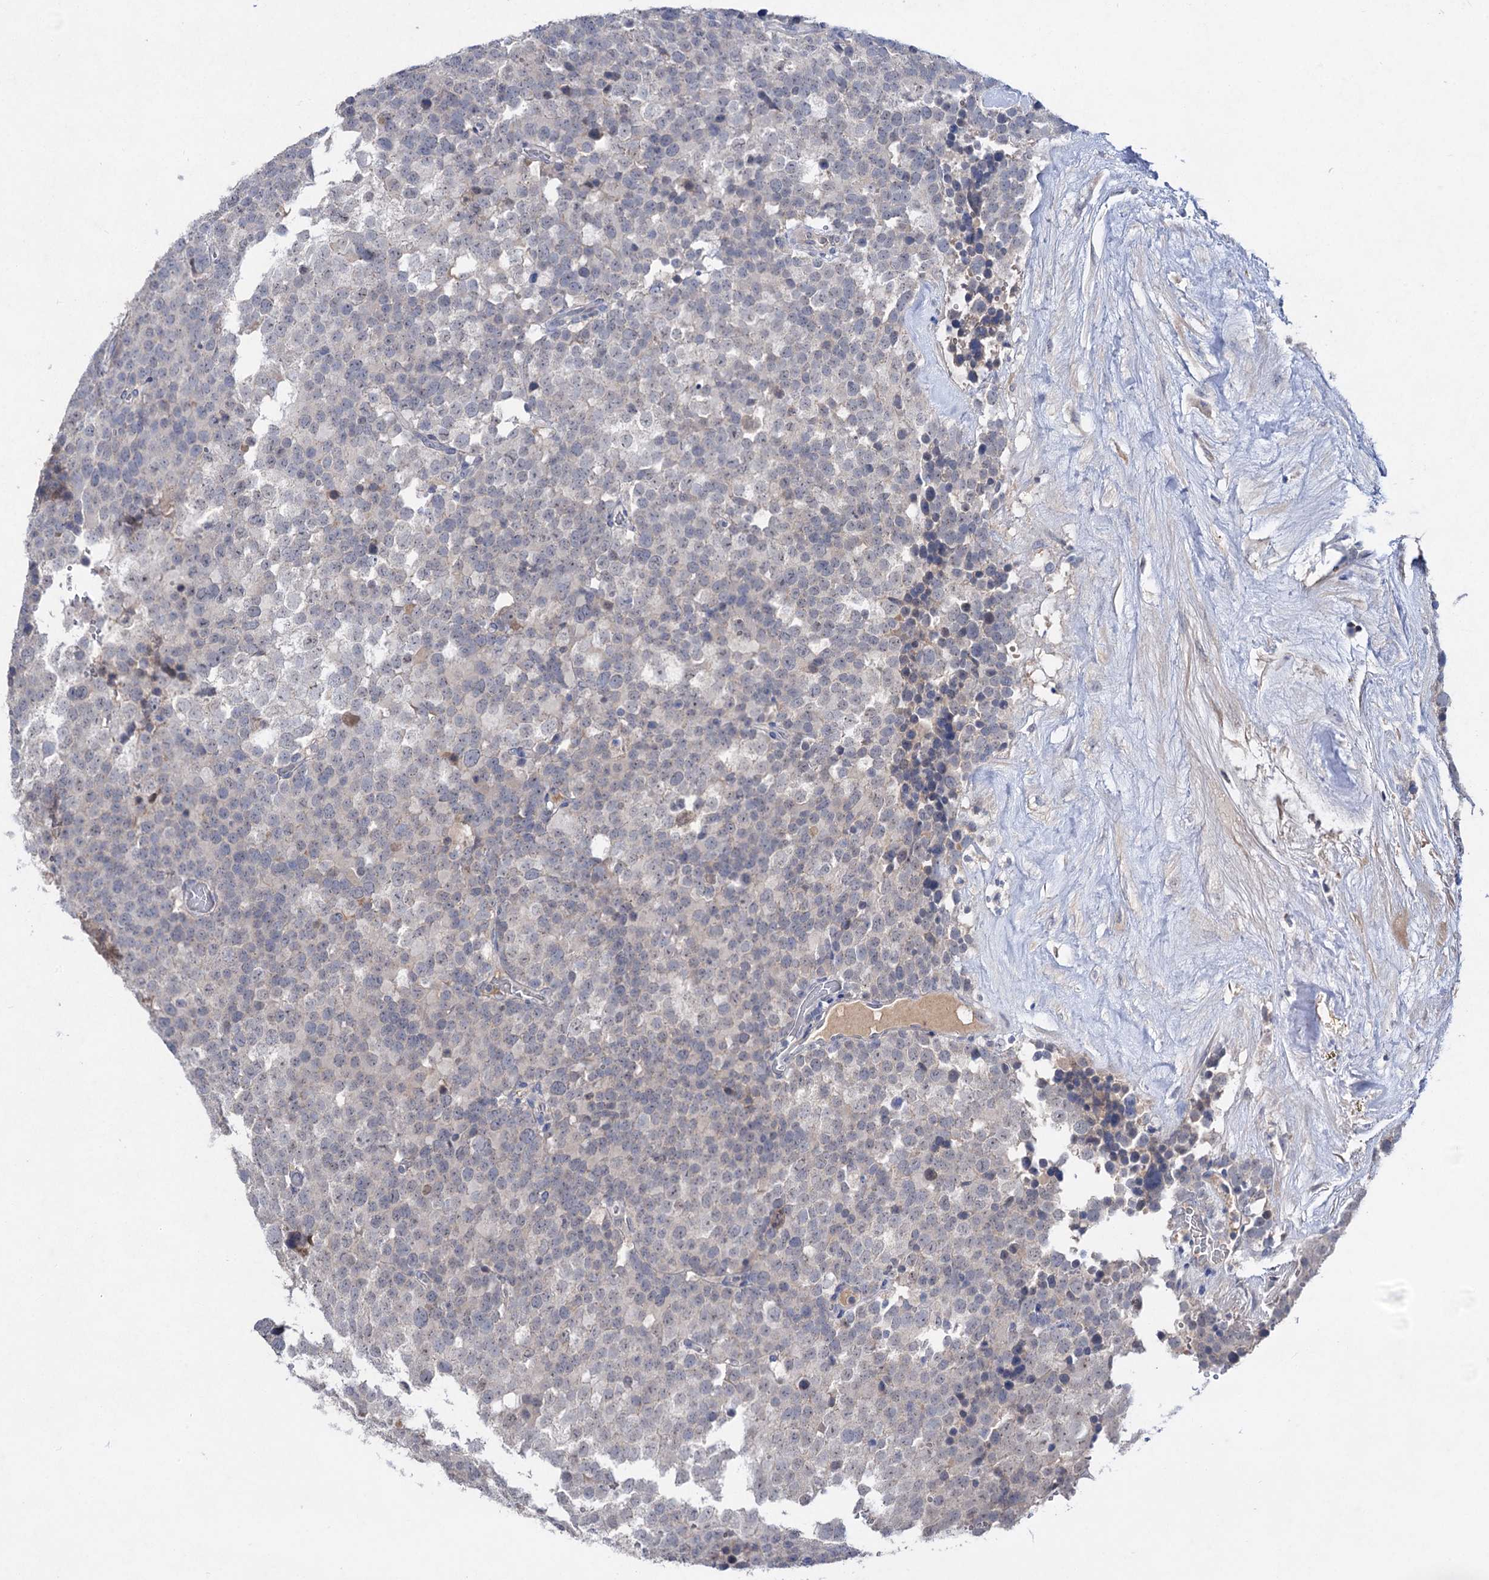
{"staining": {"intensity": "negative", "quantity": "none", "location": "none"}, "tissue": "testis cancer", "cell_type": "Tumor cells", "image_type": "cancer", "snomed": [{"axis": "morphology", "description": "Seminoma, NOS"}, {"axis": "topography", "description": "Testis"}], "caption": "High power microscopy image of an IHC micrograph of testis seminoma, revealing no significant positivity in tumor cells.", "gene": "ATP4A", "patient": {"sex": "male", "age": 71}}